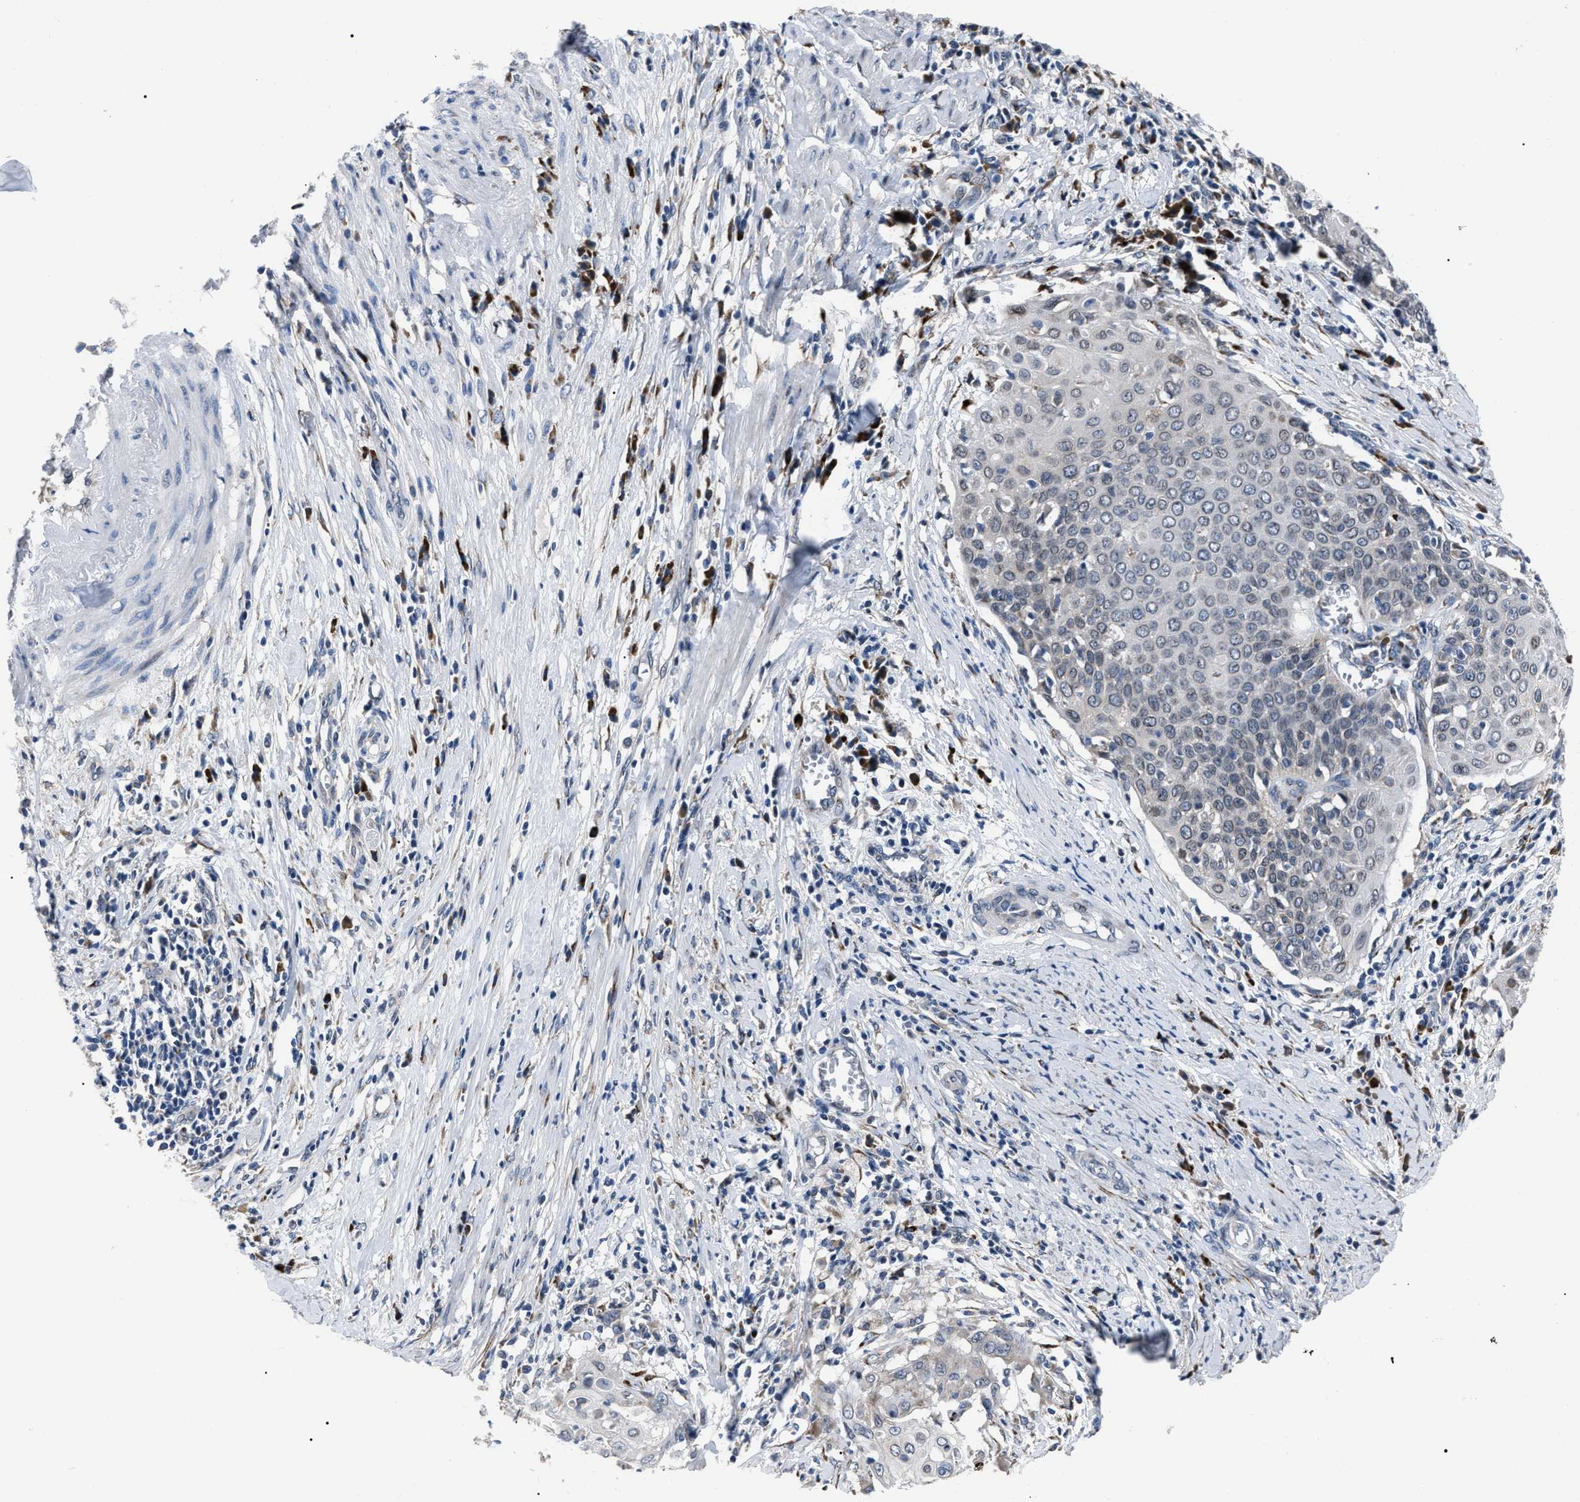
{"staining": {"intensity": "weak", "quantity": "<25%", "location": "cytoplasmic/membranous"}, "tissue": "cervical cancer", "cell_type": "Tumor cells", "image_type": "cancer", "snomed": [{"axis": "morphology", "description": "Squamous cell carcinoma, NOS"}, {"axis": "topography", "description": "Cervix"}], "caption": "Tumor cells are negative for brown protein staining in squamous cell carcinoma (cervical). (Stains: DAB (3,3'-diaminobenzidine) IHC with hematoxylin counter stain, Microscopy: brightfield microscopy at high magnification).", "gene": "LRRC14", "patient": {"sex": "female", "age": 39}}